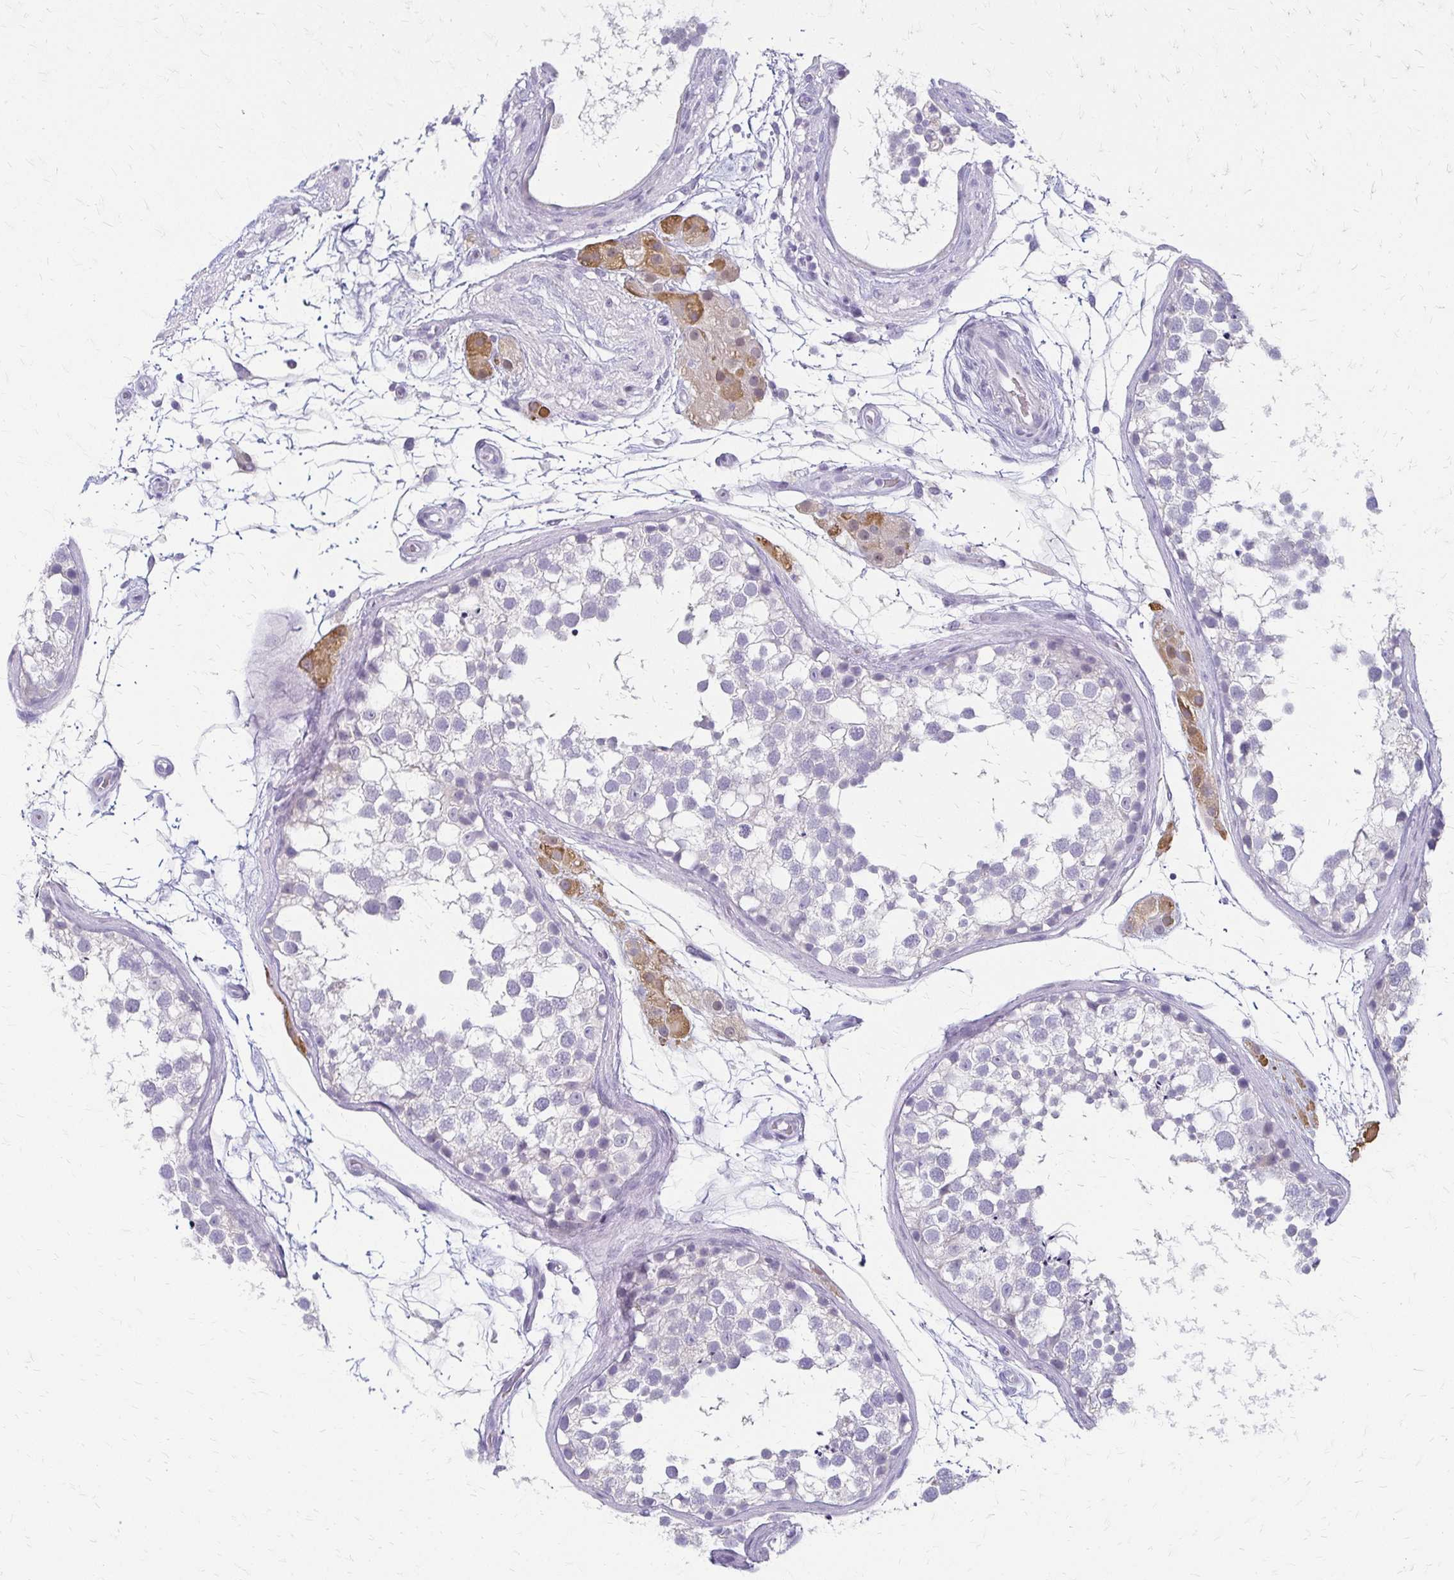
{"staining": {"intensity": "negative", "quantity": "none", "location": "none"}, "tissue": "testis", "cell_type": "Cells in seminiferous ducts", "image_type": "normal", "snomed": [{"axis": "morphology", "description": "Normal tissue, NOS"}, {"axis": "morphology", "description": "Seminoma, NOS"}, {"axis": "topography", "description": "Testis"}], "caption": "IHC image of normal testis stained for a protein (brown), which demonstrates no expression in cells in seminiferous ducts. (Immunohistochemistry, brightfield microscopy, high magnification).", "gene": "ACP5", "patient": {"sex": "male", "age": 65}}